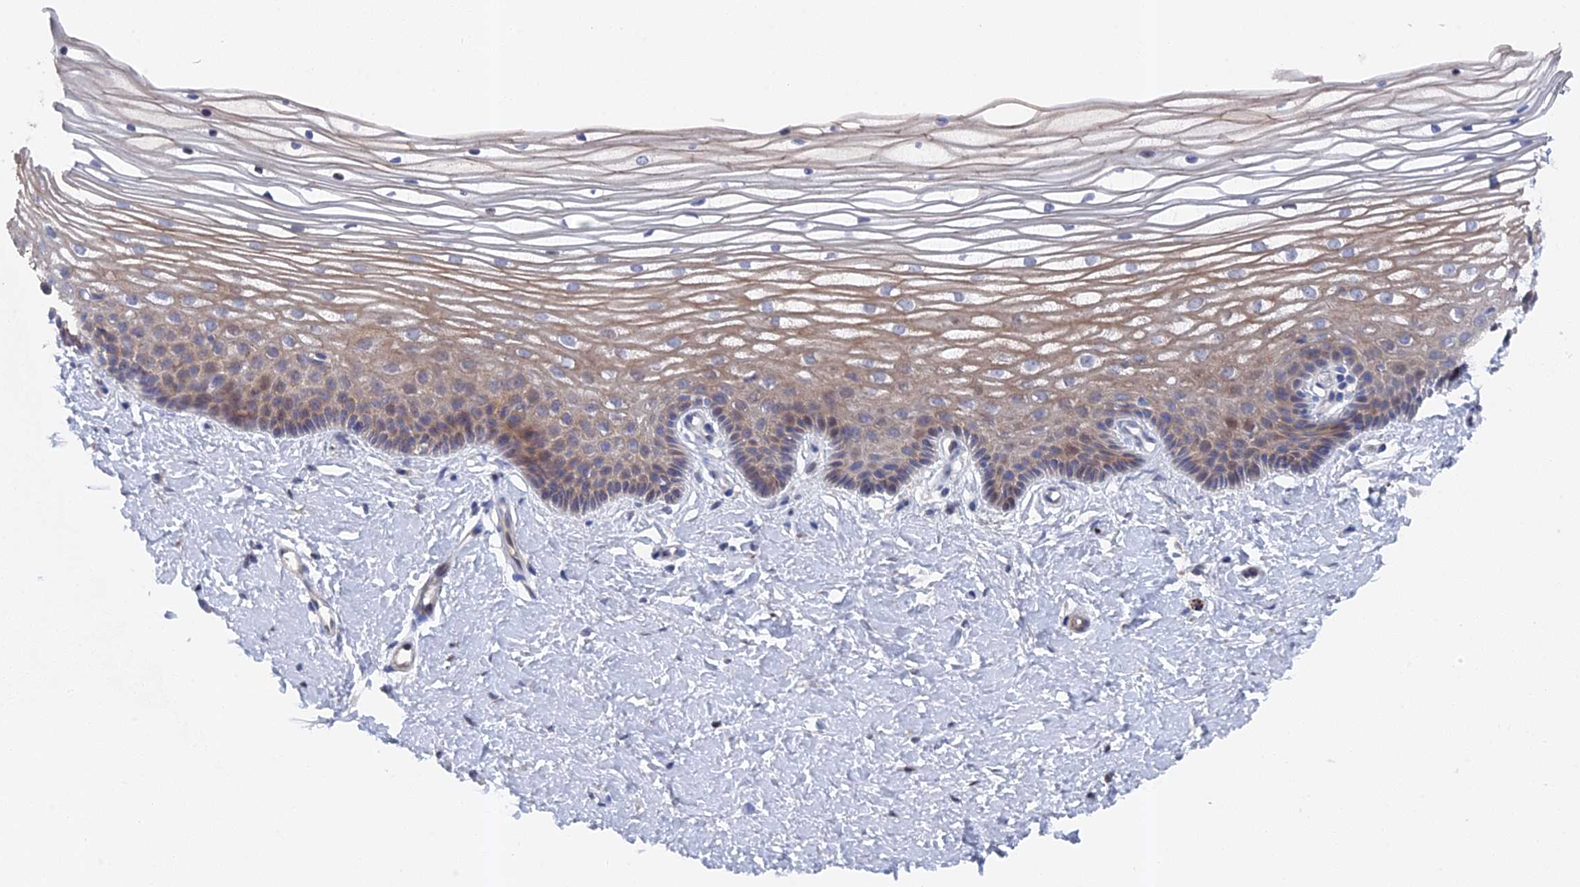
{"staining": {"intensity": "moderate", "quantity": "25%-75%", "location": "cytoplasmic/membranous"}, "tissue": "vagina", "cell_type": "Squamous epithelial cells", "image_type": "normal", "snomed": [{"axis": "morphology", "description": "Normal tissue, NOS"}, {"axis": "topography", "description": "Vagina"}, {"axis": "topography", "description": "Cervix"}], "caption": "This is a photomicrograph of immunohistochemistry staining of normal vagina, which shows moderate positivity in the cytoplasmic/membranous of squamous epithelial cells.", "gene": "TMEM161A", "patient": {"sex": "female", "age": 40}}